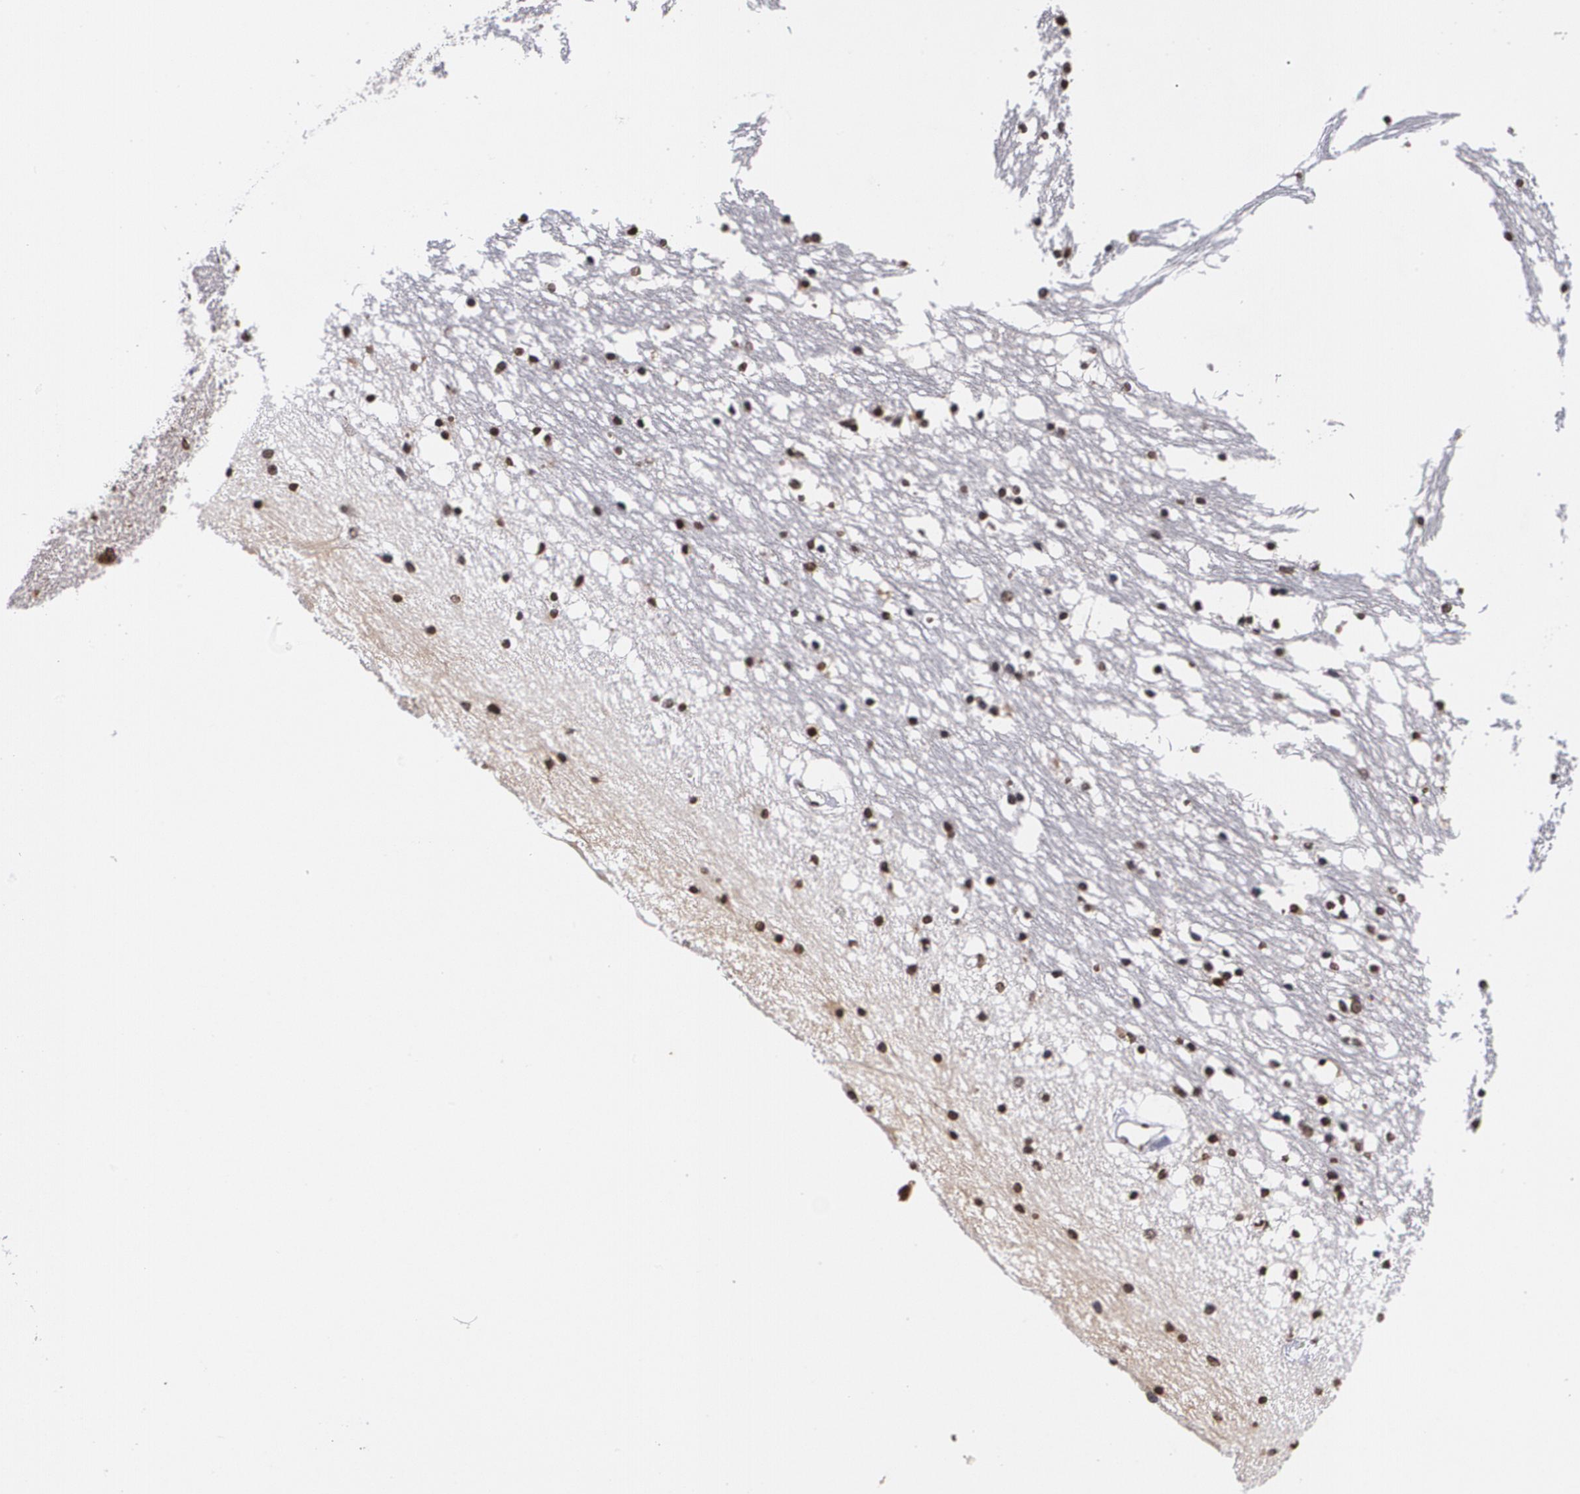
{"staining": {"intensity": "moderate", "quantity": "<25%", "location": "cytoplasmic/membranous"}, "tissue": "caudate", "cell_type": "Glial cells", "image_type": "normal", "snomed": [{"axis": "morphology", "description": "Normal tissue, NOS"}, {"axis": "topography", "description": "Lateral ventricle wall"}], "caption": "DAB (3,3'-diaminobenzidine) immunohistochemical staining of normal human caudate exhibits moderate cytoplasmic/membranous protein positivity in about <25% of glial cells. (IHC, brightfield microscopy, high magnification).", "gene": "MVP", "patient": {"sex": "male", "age": 45}}